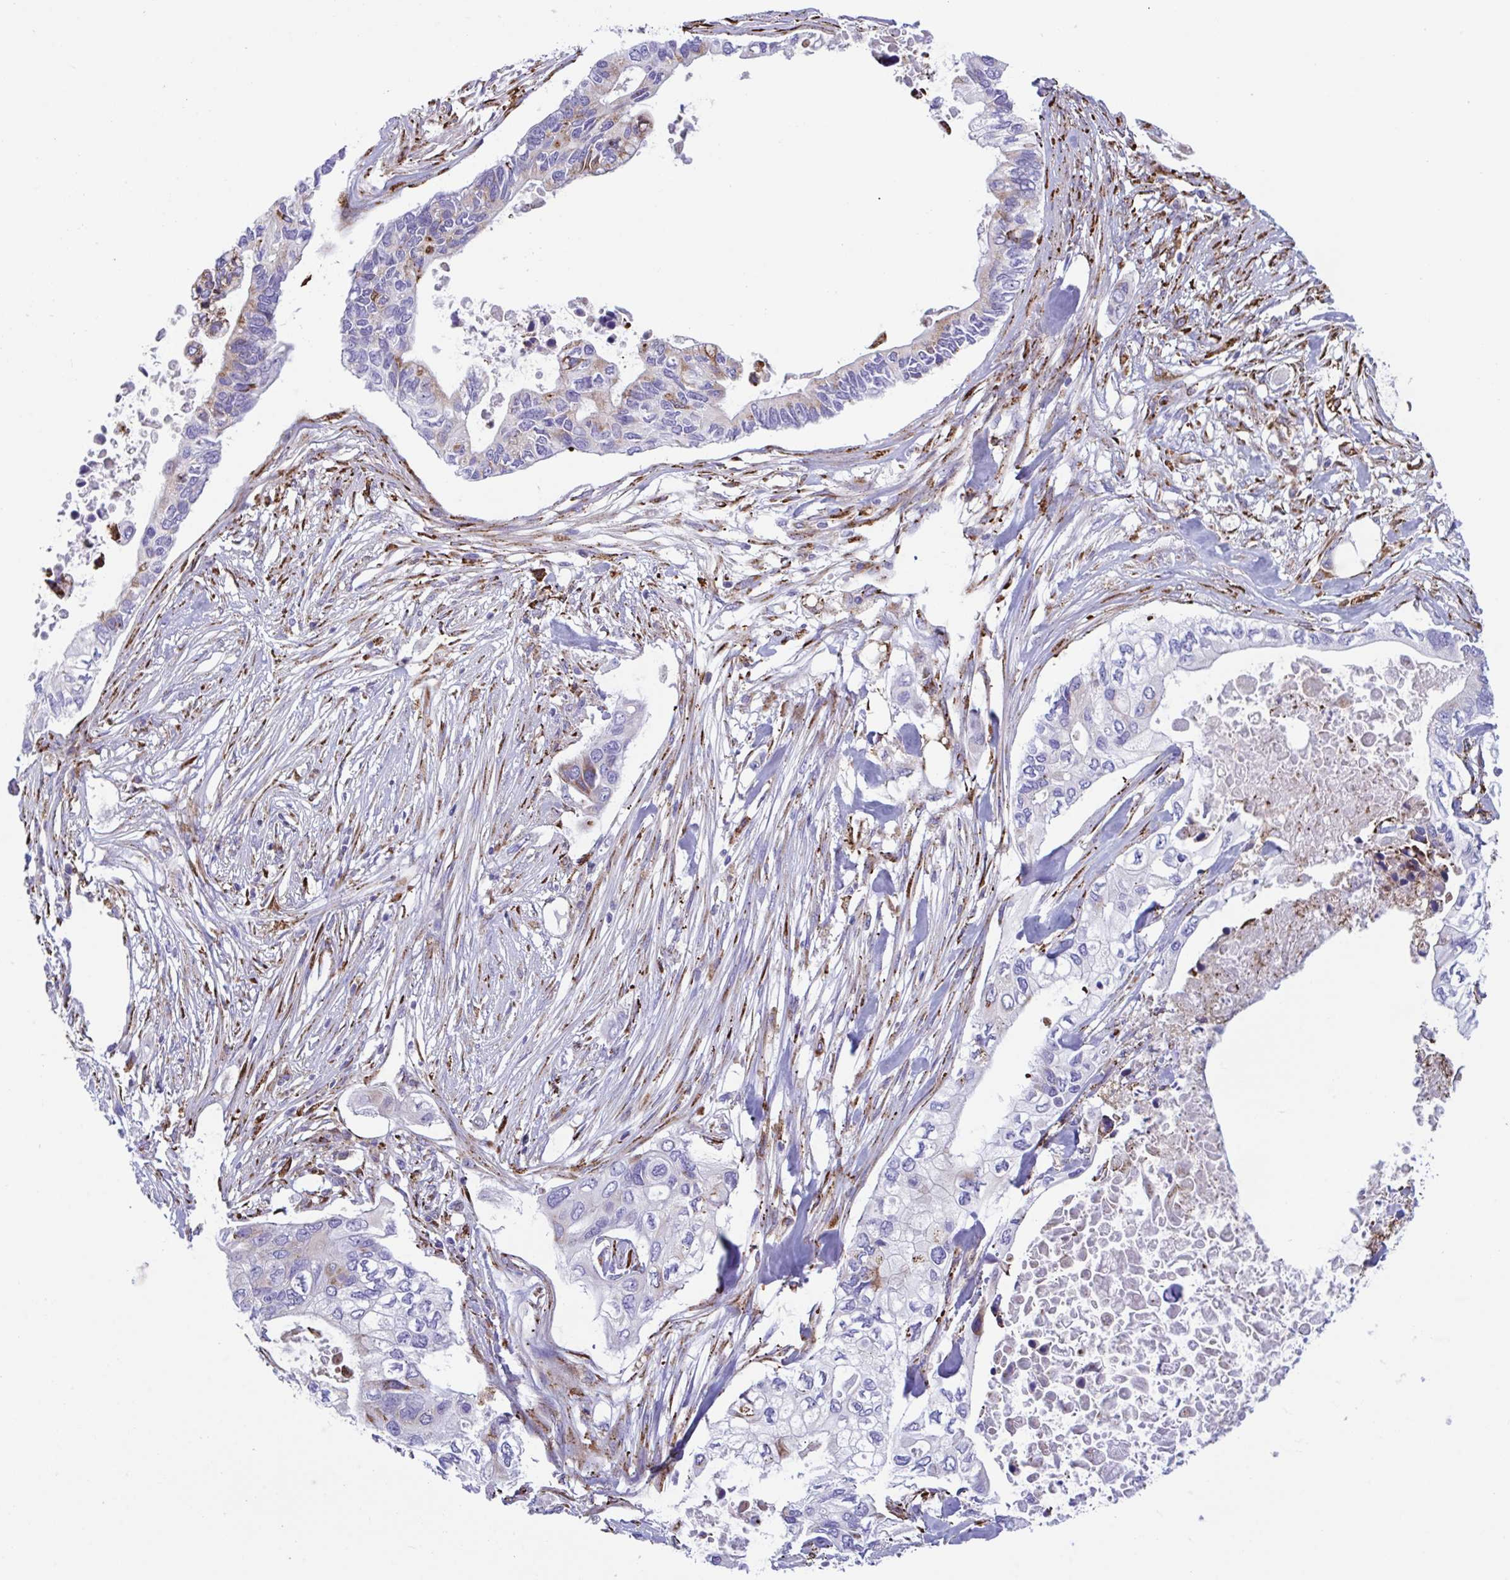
{"staining": {"intensity": "moderate", "quantity": "<25%", "location": "cytoplasmic/membranous"}, "tissue": "pancreatic cancer", "cell_type": "Tumor cells", "image_type": "cancer", "snomed": [{"axis": "morphology", "description": "Adenocarcinoma, NOS"}, {"axis": "topography", "description": "Pancreas"}], "caption": "This photomicrograph reveals immunohistochemistry staining of adenocarcinoma (pancreatic), with low moderate cytoplasmic/membranous expression in about <25% of tumor cells.", "gene": "PEAK3", "patient": {"sex": "female", "age": 63}}